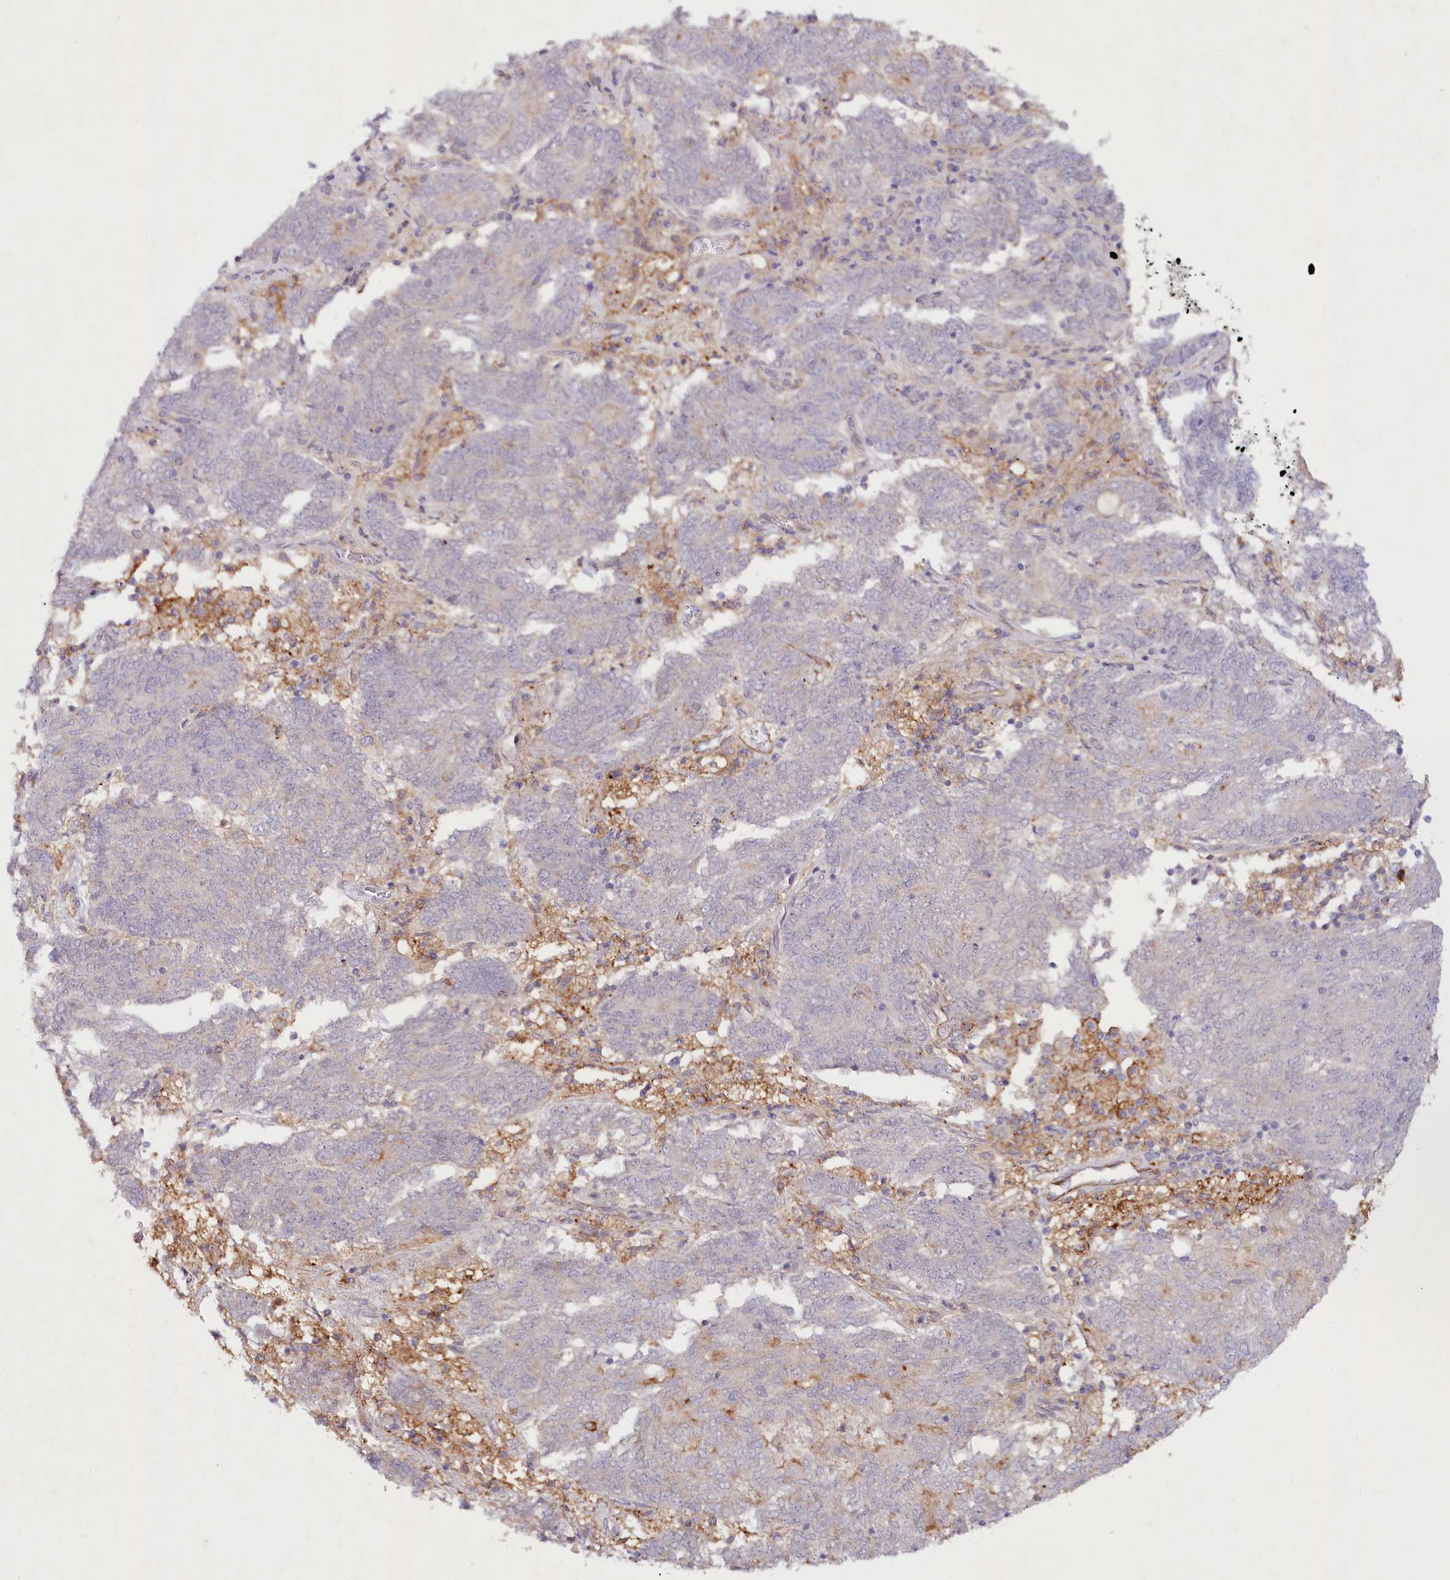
{"staining": {"intensity": "weak", "quantity": "<25%", "location": "cytoplasmic/membranous"}, "tissue": "endometrial cancer", "cell_type": "Tumor cells", "image_type": "cancer", "snomed": [{"axis": "morphology", "description": "Adenocarcinoma, NOS"}, {"axis": "topography", "description": "Endometrium"}], "caption": "This is an immunohistochemistry histopathology image of human endometrial adenocarcinoma. There is no positivity in tumor cells.", "gene": "ALDH3B1", "patient": {"sex": "female", "age": 80}}